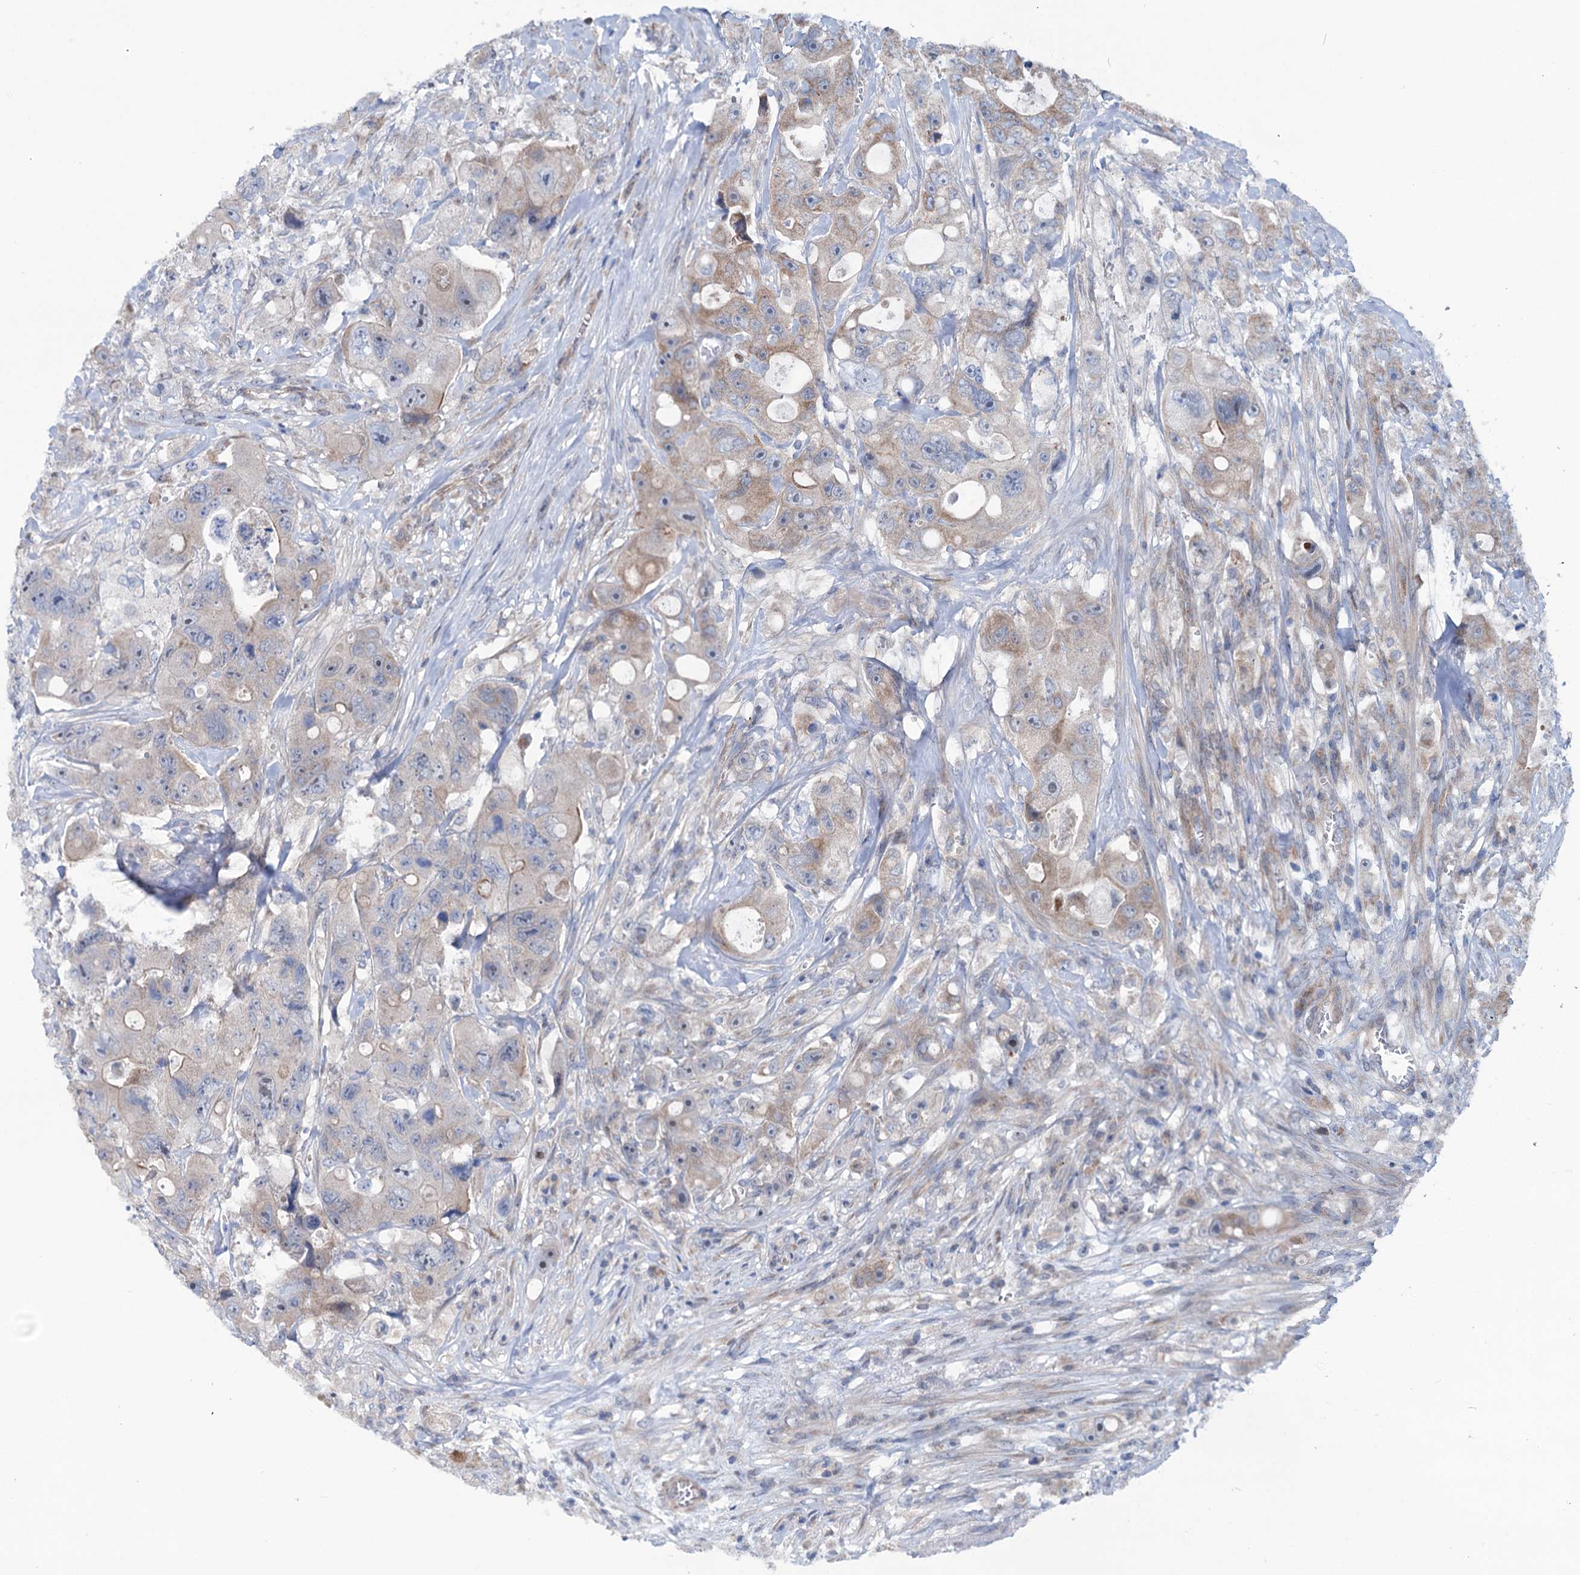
{"staining": {"intensity": "weak", "quantity": "25%-75%", "location": "cytoplasmic/membranous"}, "tissue": "colorectal cancer", "cell_type": "Tumor cells", "image_type": "cancer", "snomed": [{"axis": "morphology", "description": "Adenocarcinoma, NOS"}, {"axis": "topography", "description": "Colon"}], "caption": "This histopathology image reveals immunohistochemistry staining of human colorectal cancer (adenocarcinoma), with low weak cytoplasmic/membranous expression in approximately 25%-75% of tumor cells.", "gene": "EYA4", "patient": {"sex": "female", "age": 46}}